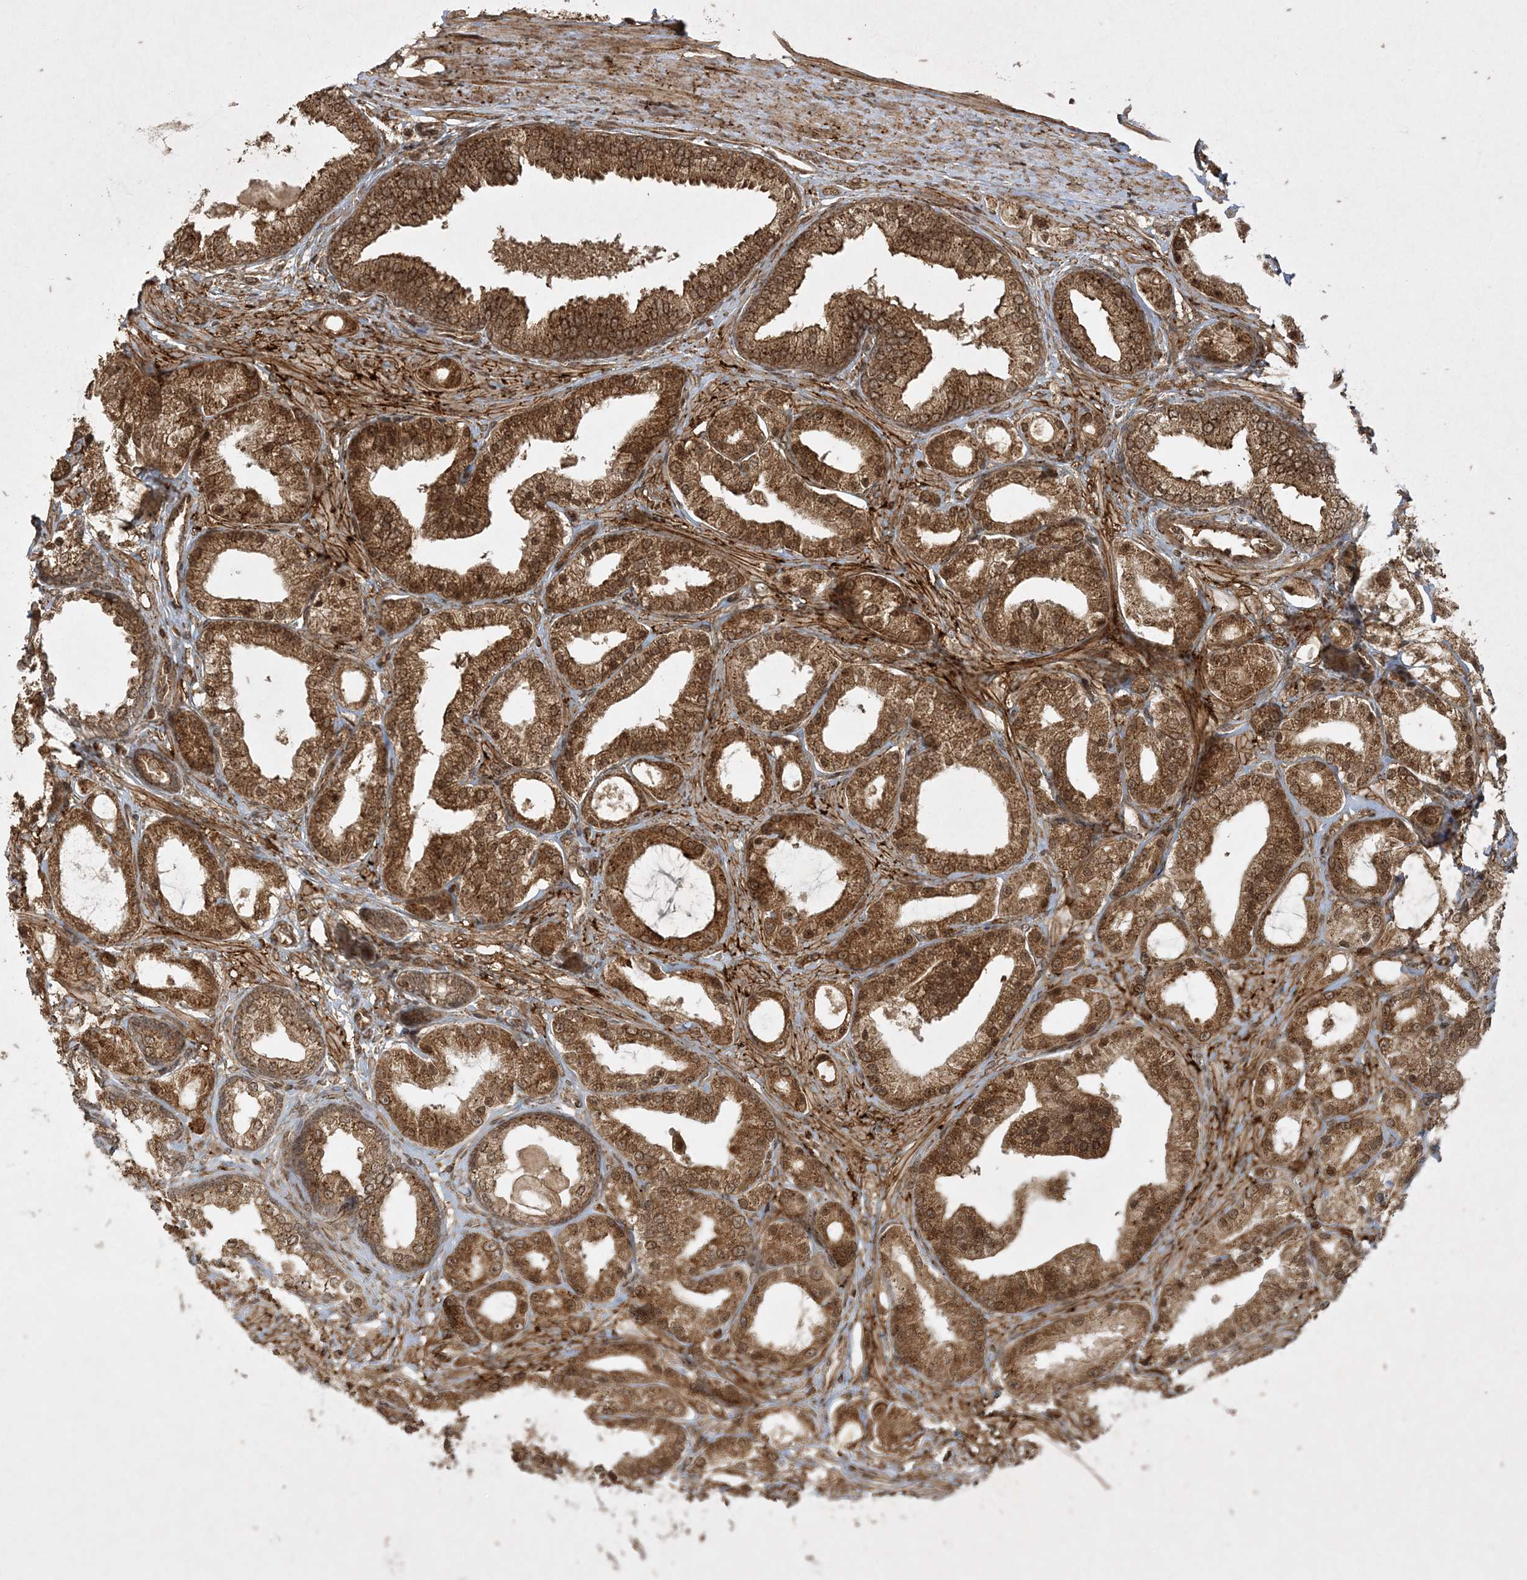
{"staining": {"intensity": "strong", "quantity": ">75%", "location": "cytoplasmic/membranous,nuclear"}, "tissue": "prostate cancer", "cell_type": "Tumor cells", "image_type": "cancer", "snomed": [{"axis": "morphology", "description": "Adenocarcinoma, Low grade"}, {"axis": "topography", "description": "Prostate"}], "caption": "A brown stain labels strong cytoplasmic/membranous and nuclear staining of a protein in human prostate cancer (low-grade adenocarcinoma) tumor cells.", "gene": "RRAS", "patient": {"sex": "male", "age": 67}}